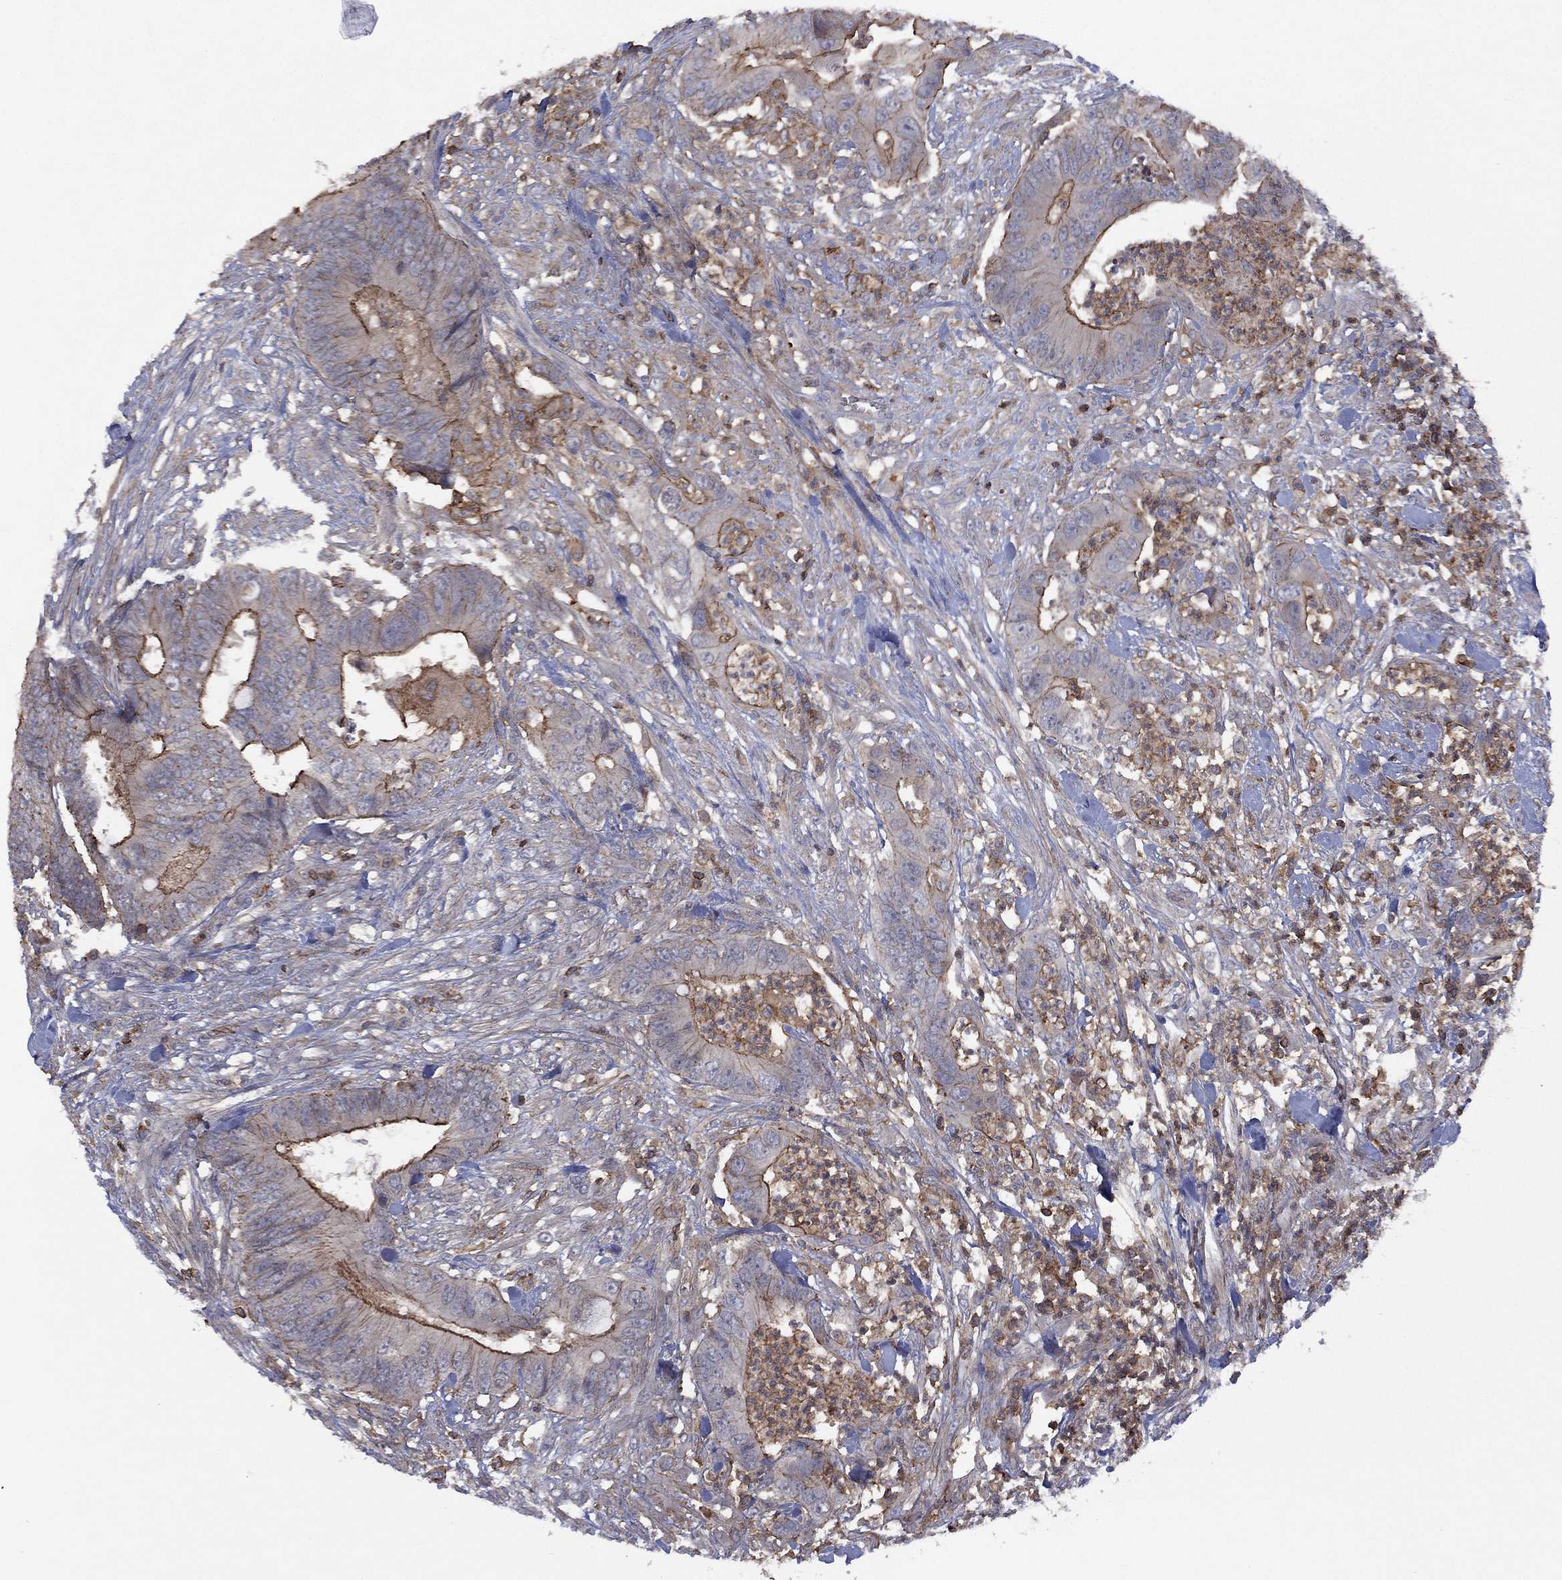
{"staining": {"intensity": "strong", "quantity": "<25%", "location": "cytoplasmic/membranous"}, "tissue": "colorectal cancer", "cell_type": "Tumor cells", "image_type": "cancer", "snomed": [{"axis": "morphology", "description": "Adenocarcinoma, NOS"}, {"axis": "topography", "description": "Colon"}], "caption": "The image displays a brown stain indicating the presence of a protein in the cytoplasmic/membranous of tumor cells in colorectal adenocarcinoma.", "gene": "DOCK8", "patient": {"sex": "male", "age": 84}}